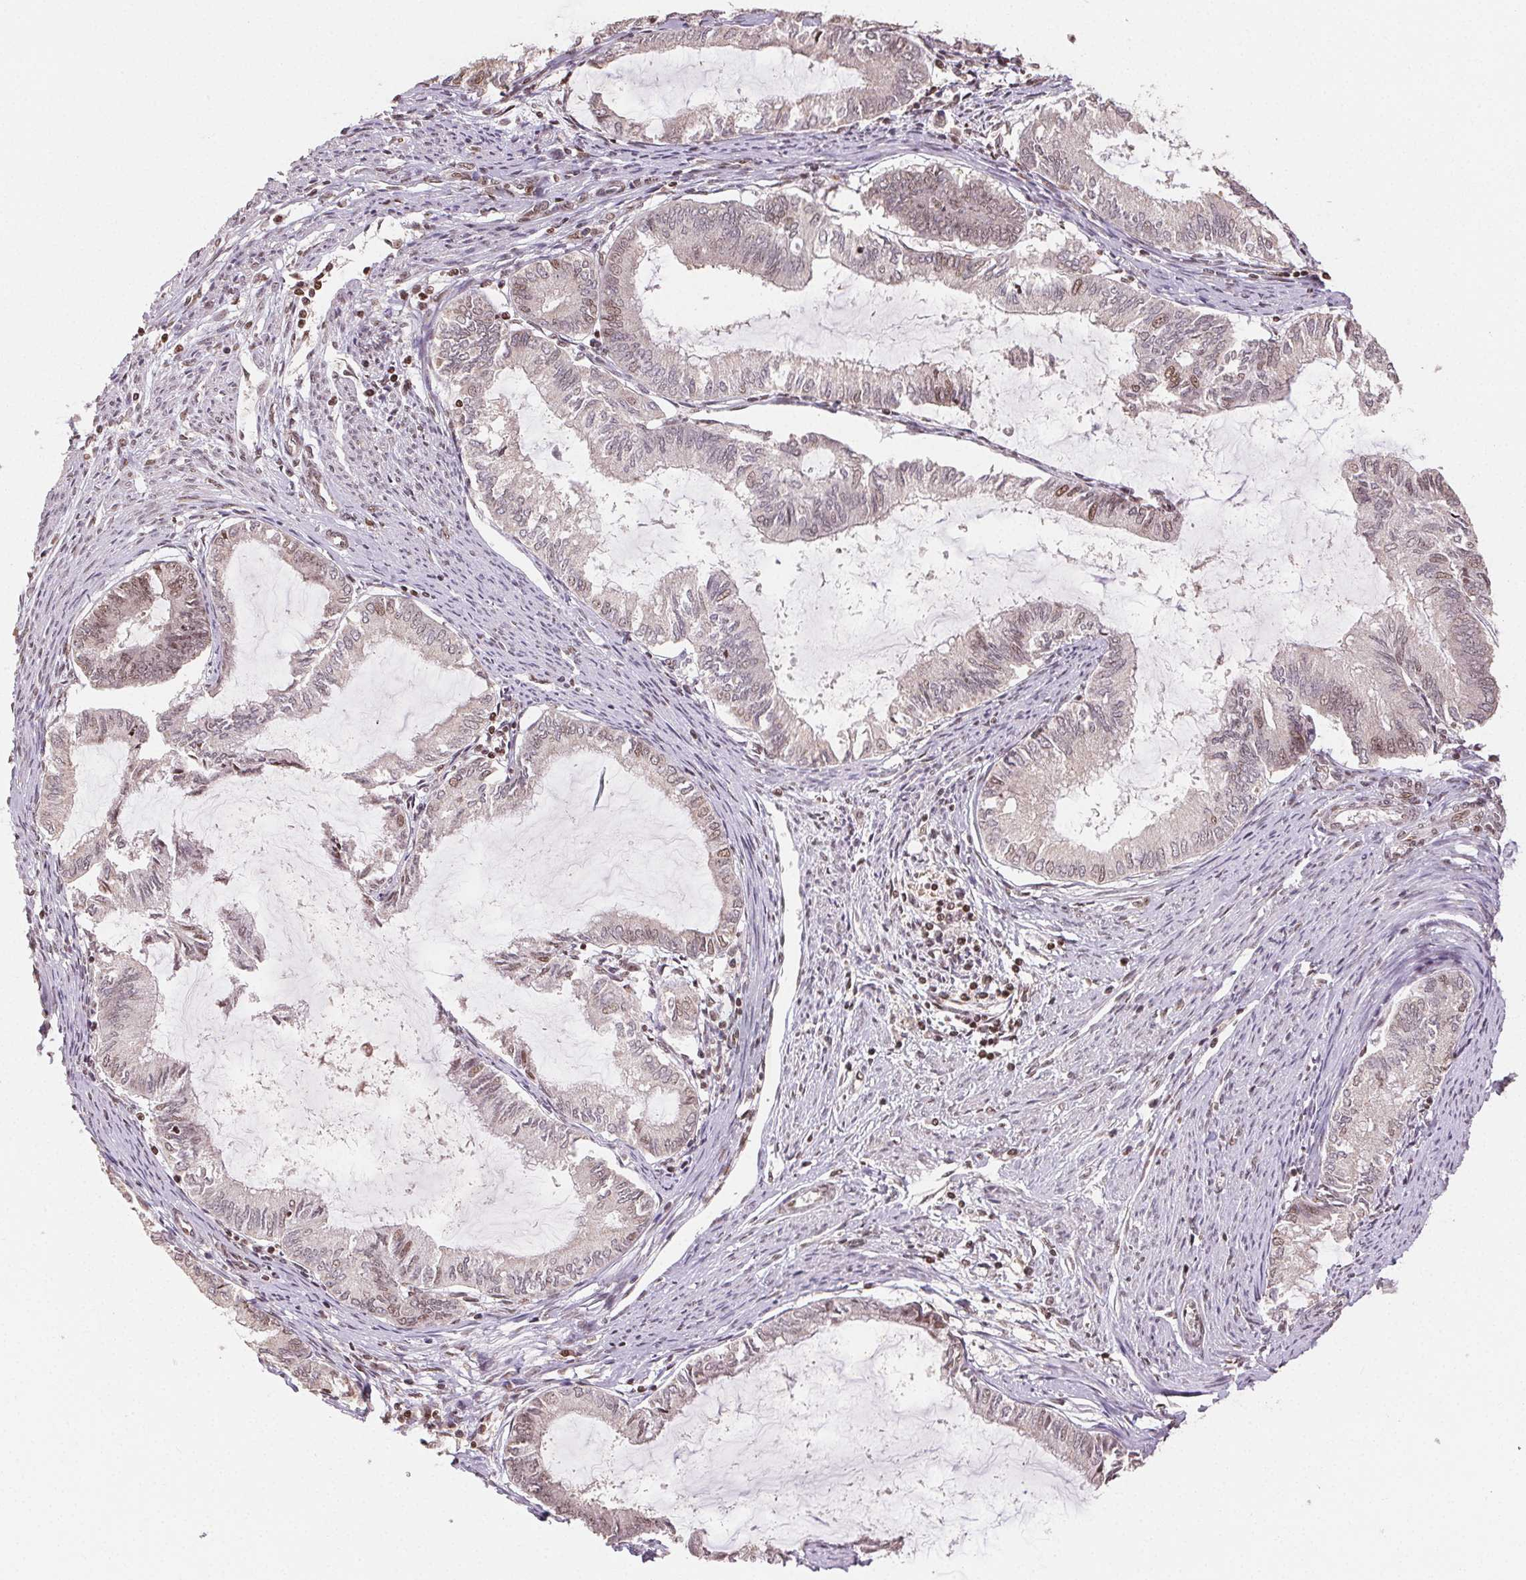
{"staining": {"intensity": "moderate", "quantity": "25%-75%", "location": "nuclear"}, "tissue": "endometrial cancer", "cell_type": "Tumor cells", "image_type": "cancer", "snomed": [{"axis": "morphology", "description": "Adenocarcinoma, NOS"}, {"axis": "topography", "description": "Endometrium"}], "caption": "Approximately 25%-75% of tumor cells in endometrial adenocarcinoma exhibit moderate nuclear protein positivity as visualized by brown immunohistochemical staining.", "gene": "MAPKAPK2", "patient": {"sex": "female", "age": 86}}